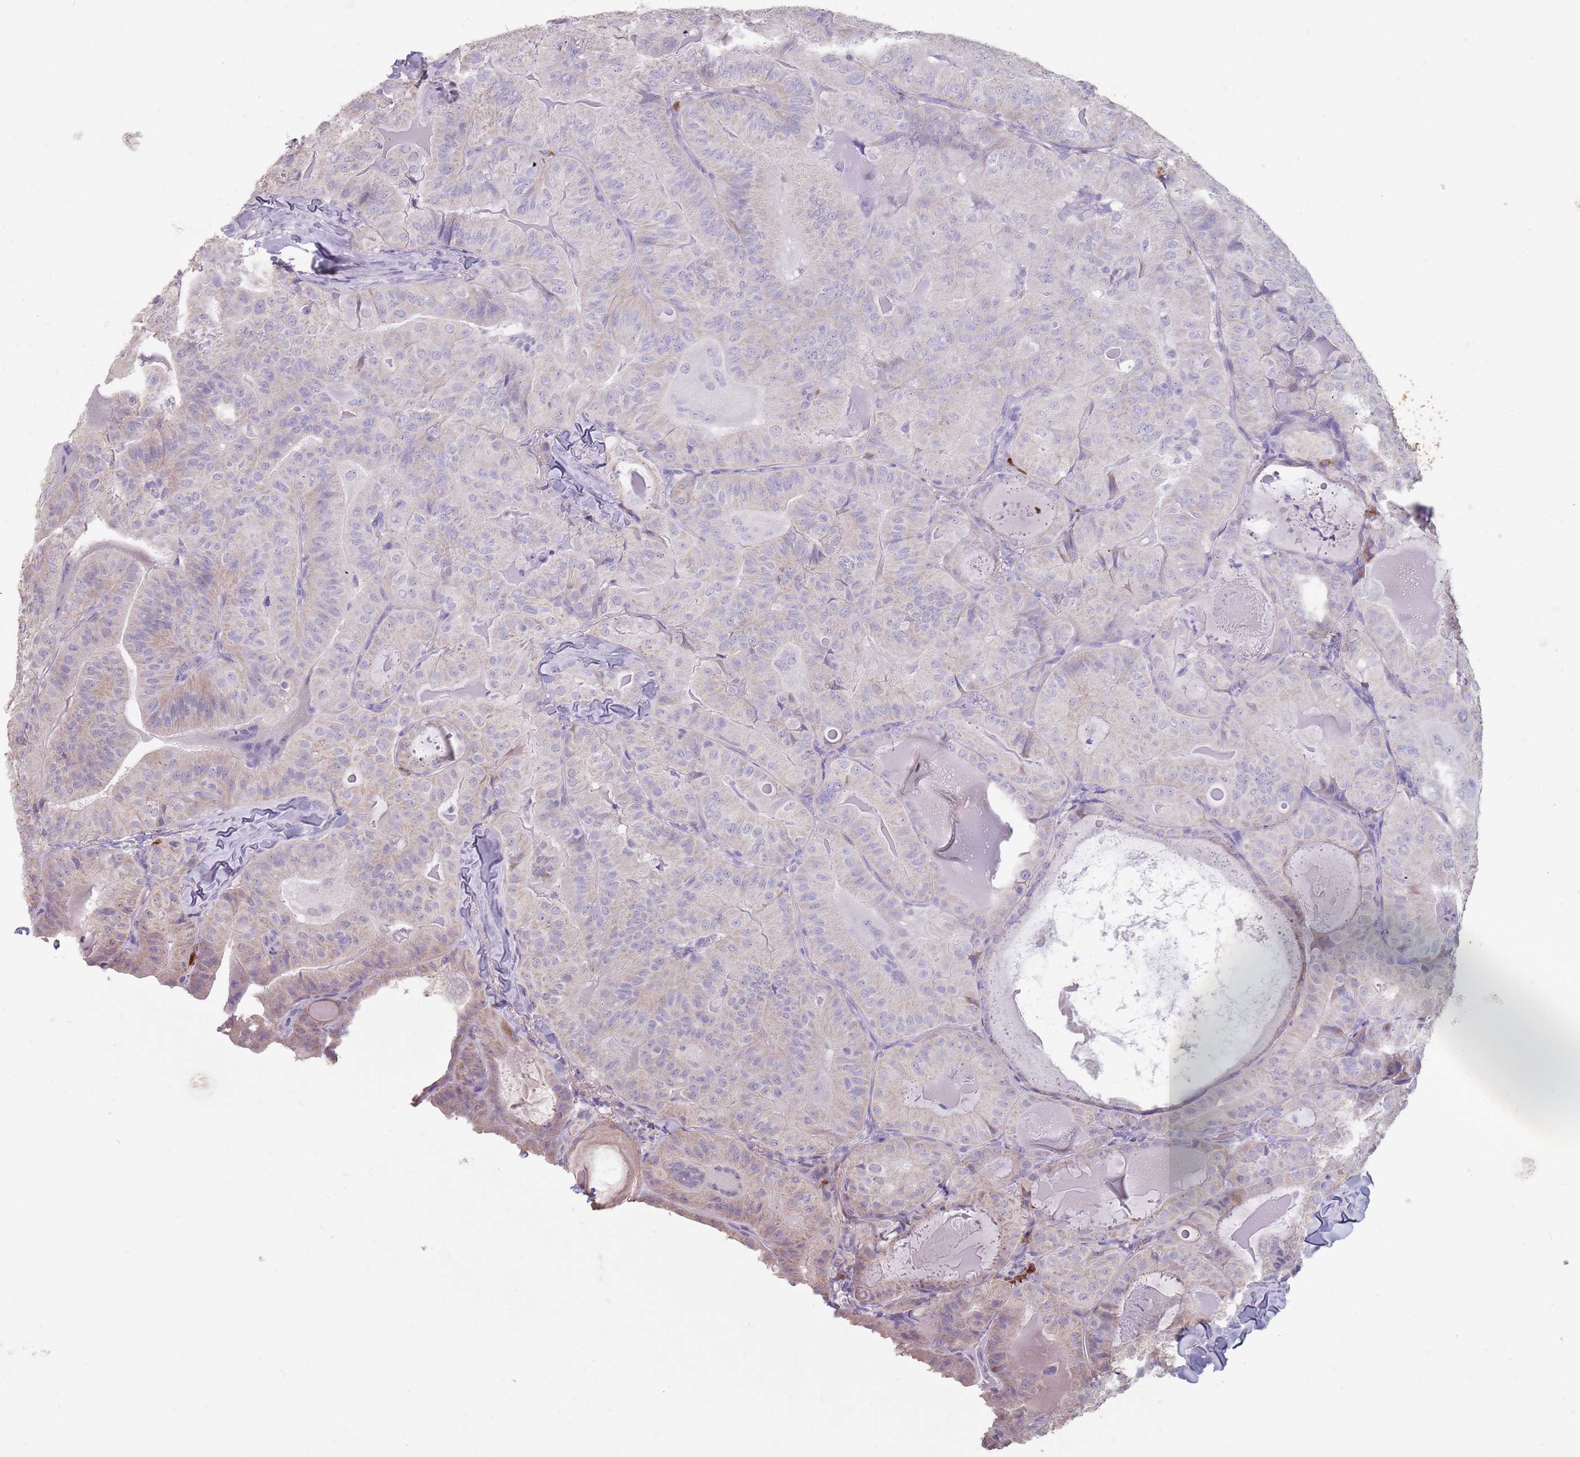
{"staining": {"intensity": "weak", "quantity": "<25%", "location": "cytoplasmic/membranous"}, "tissue": "thyroid cancer", "cell_type": "Tumor cells", "image_type": "cancer", "snomed": [{"axis": "morphology", "description": "Papillary adenocarcinoma, NOS"}, {"axis": "topography", "description": "Thyroid gland"}], "caption": "Papillary adenocarcinoma (thyroid) was stained to show a protein in brown. There is no significant expression in tumor cells. The staining is performed using DAB (3,3'-diaminobenzidine) brown chromogen with nuclei counter-stained in using hematoxylin.", "gene": "STYK1", "patient": {"sex": "female", "age": 68}}